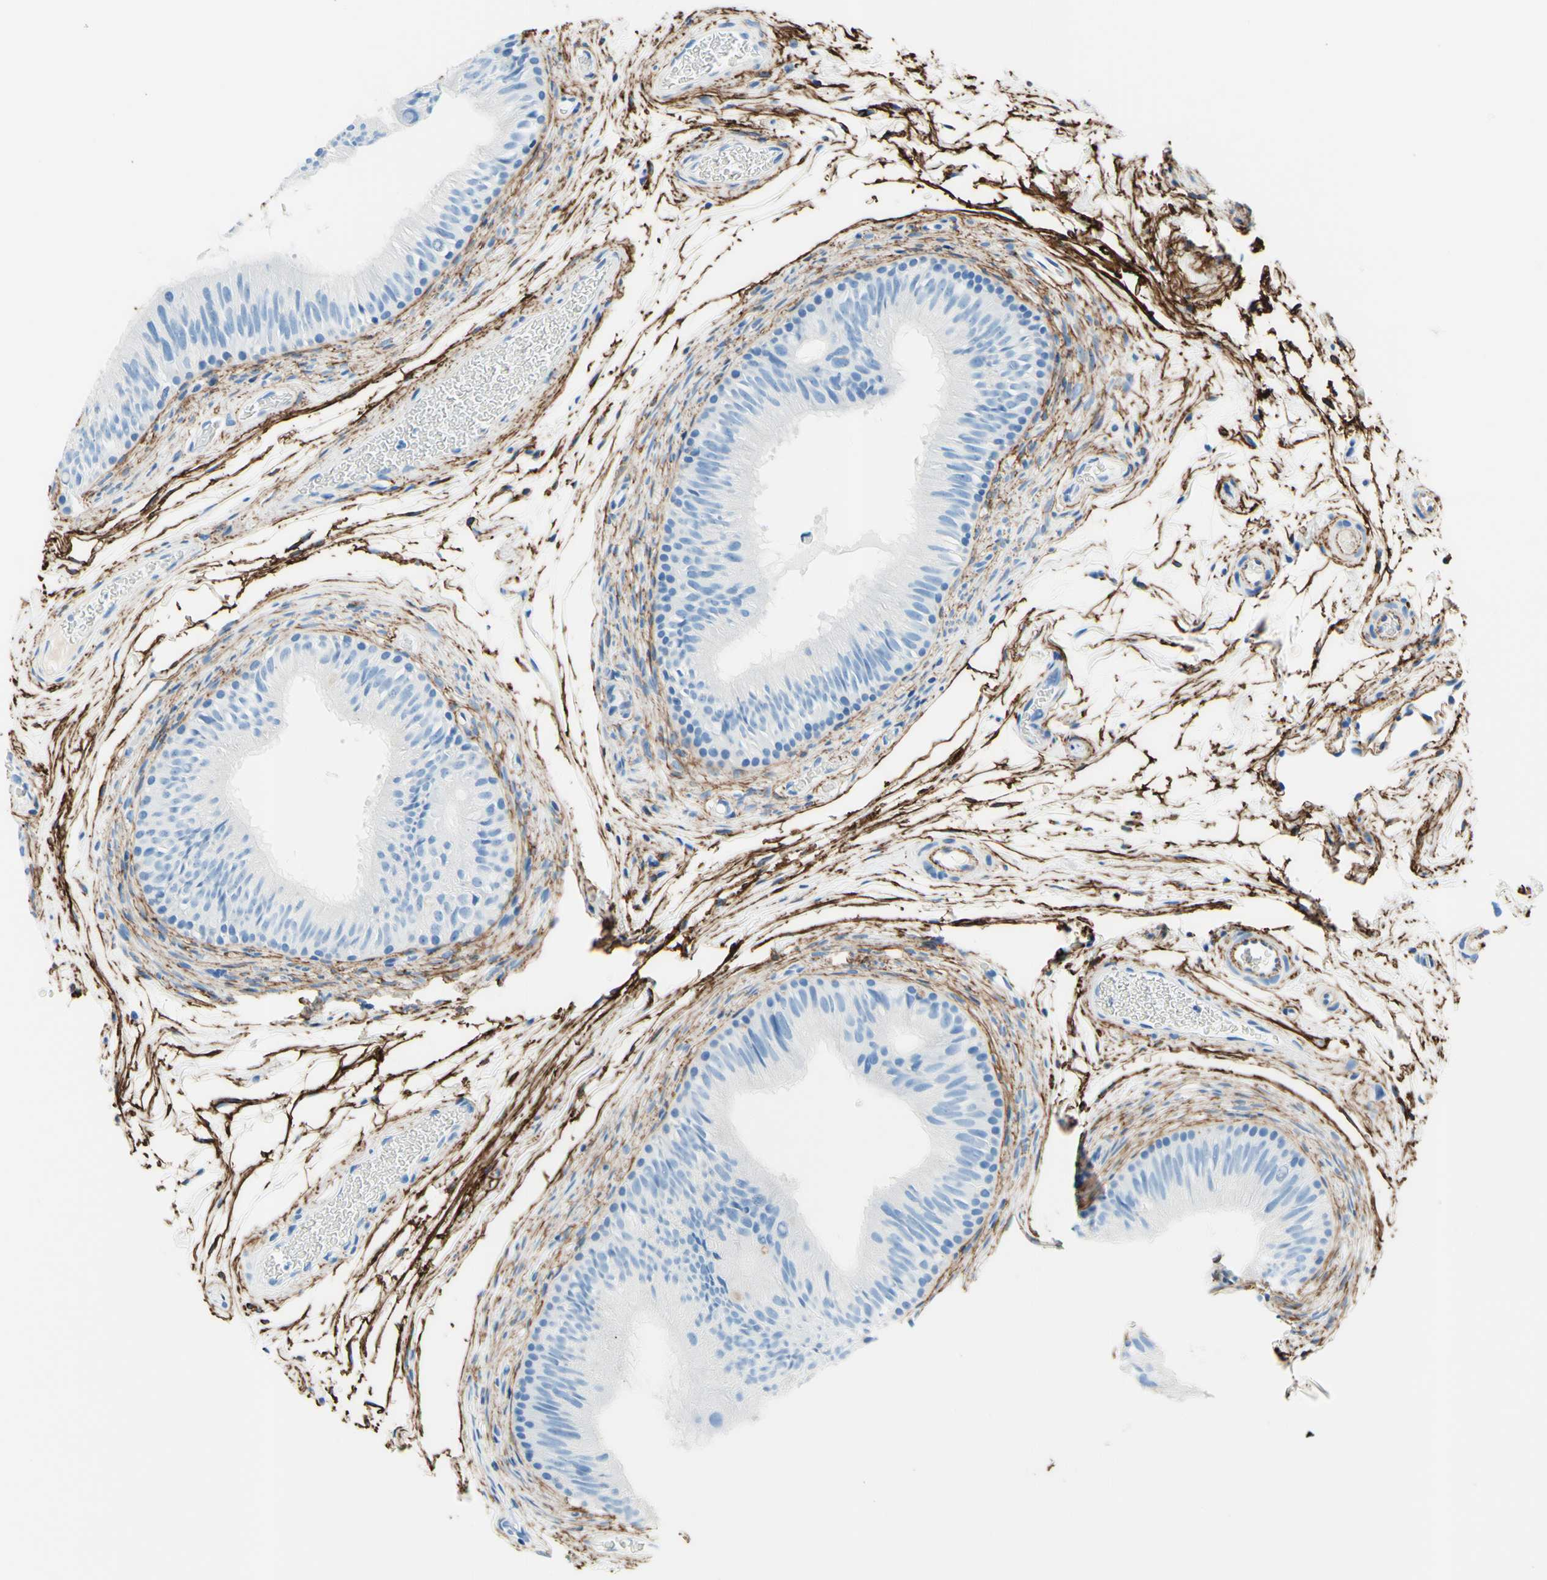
{"staining": {"intensity": "negative", "quantity": "none", "location": "none"}, "tissue": "epididymis", "cell_type": "Glandular cells", "image_type": "normal", "snomed": [{"axis": "morphology", "description": "Normal tissue, NOS"}, {"axis": "topography", "description": "Epididymis"}], "caption": "Immunohistochemical staining of unremarkable epididymis displays no significant expression in glandular cells.", "gene": "MFAP5", "patient": {"sex": "male", "age": 36}}